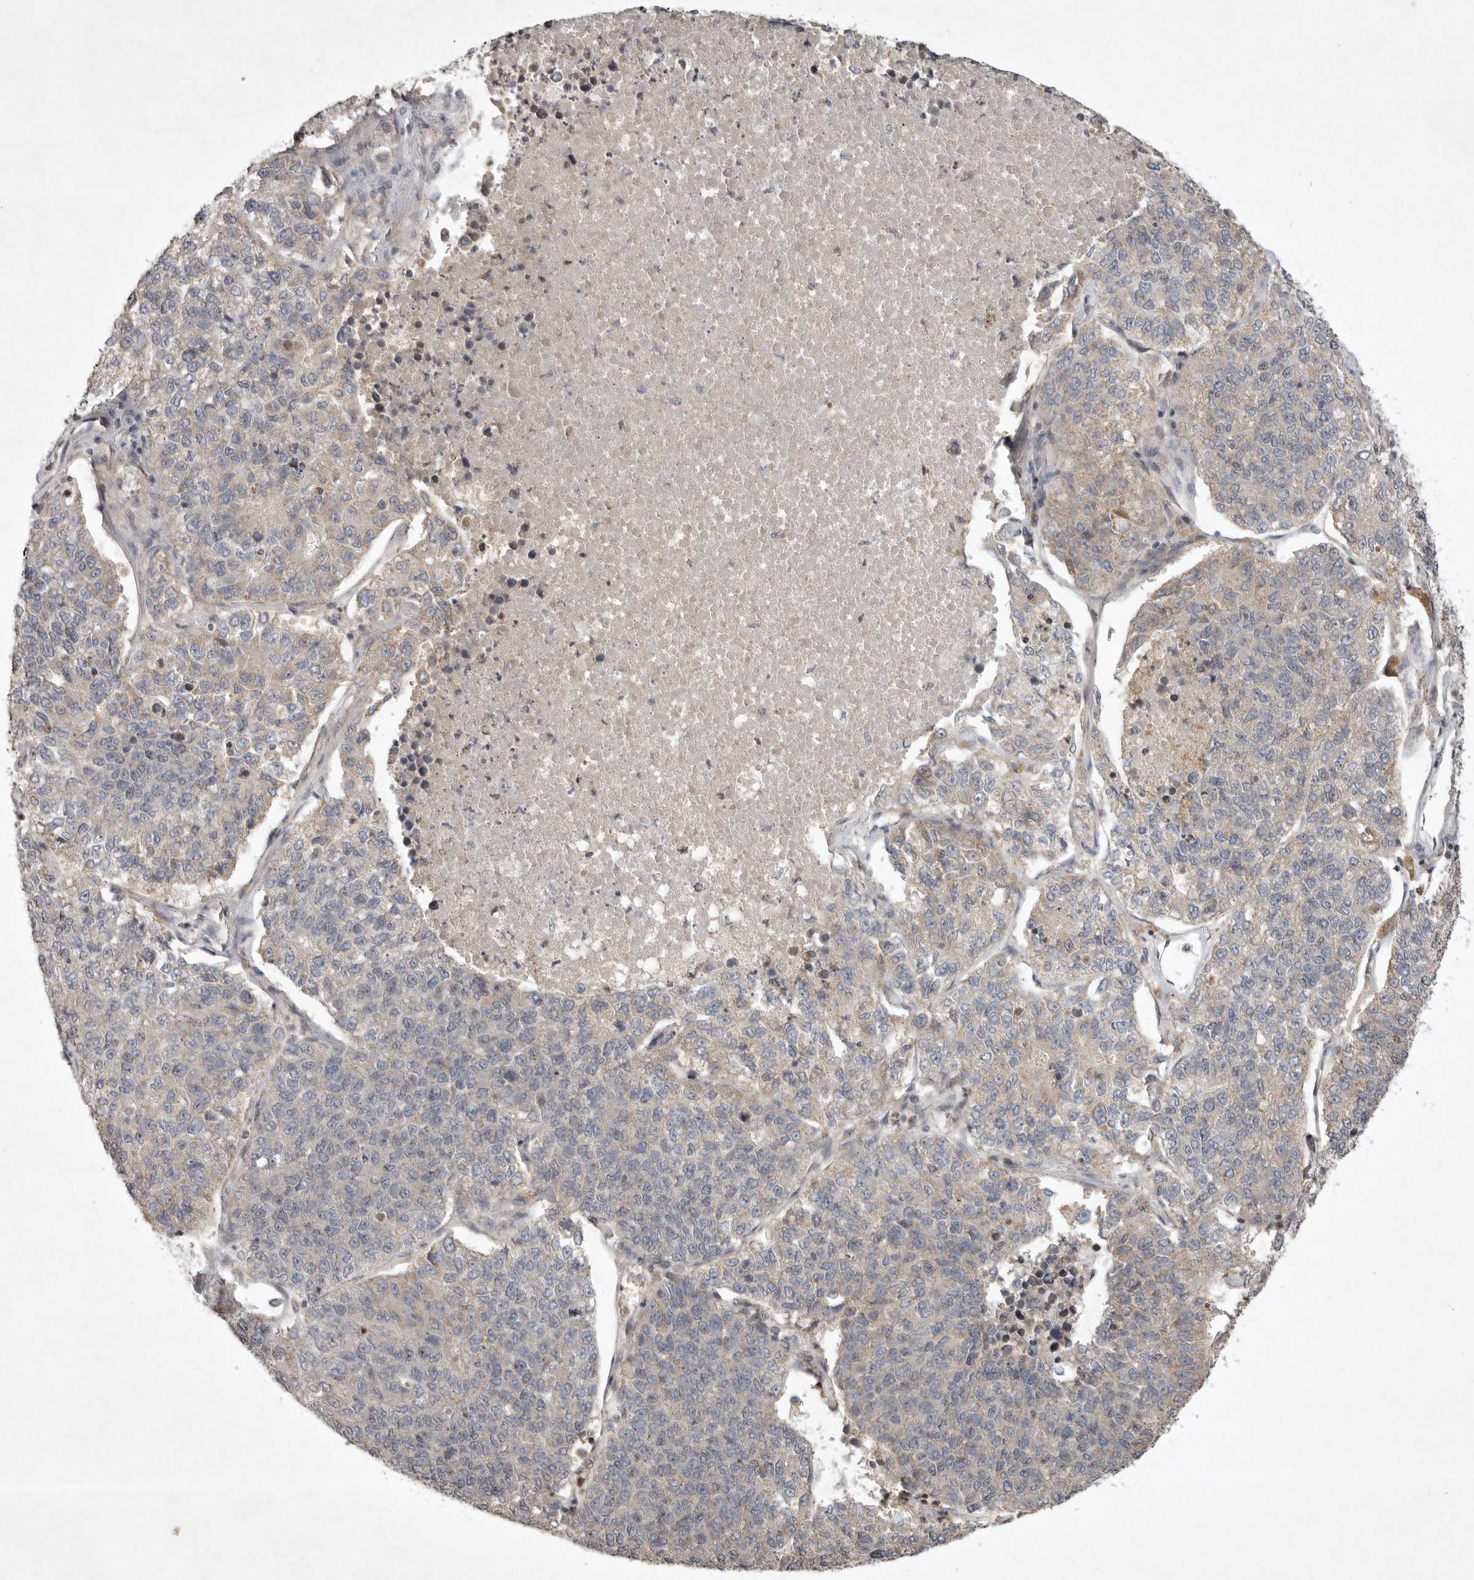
{"staining": {"intensity": "negative", "quantity": "none", "location": "none"}, "tissue": "lung cancer", "cell_type": "Tumor cells", "image_type": "cancer", "snomed": [{"axis": "morphology", "description": "Adenocarcinoma, NOS"}, {"axis": "topography", "description": "Lung"}], "caption": "Tumor cells are negative for protein expression in human lung cancer.", "gene": "EIF2AK1", "patient": {"sex": "male", "age": 49}}